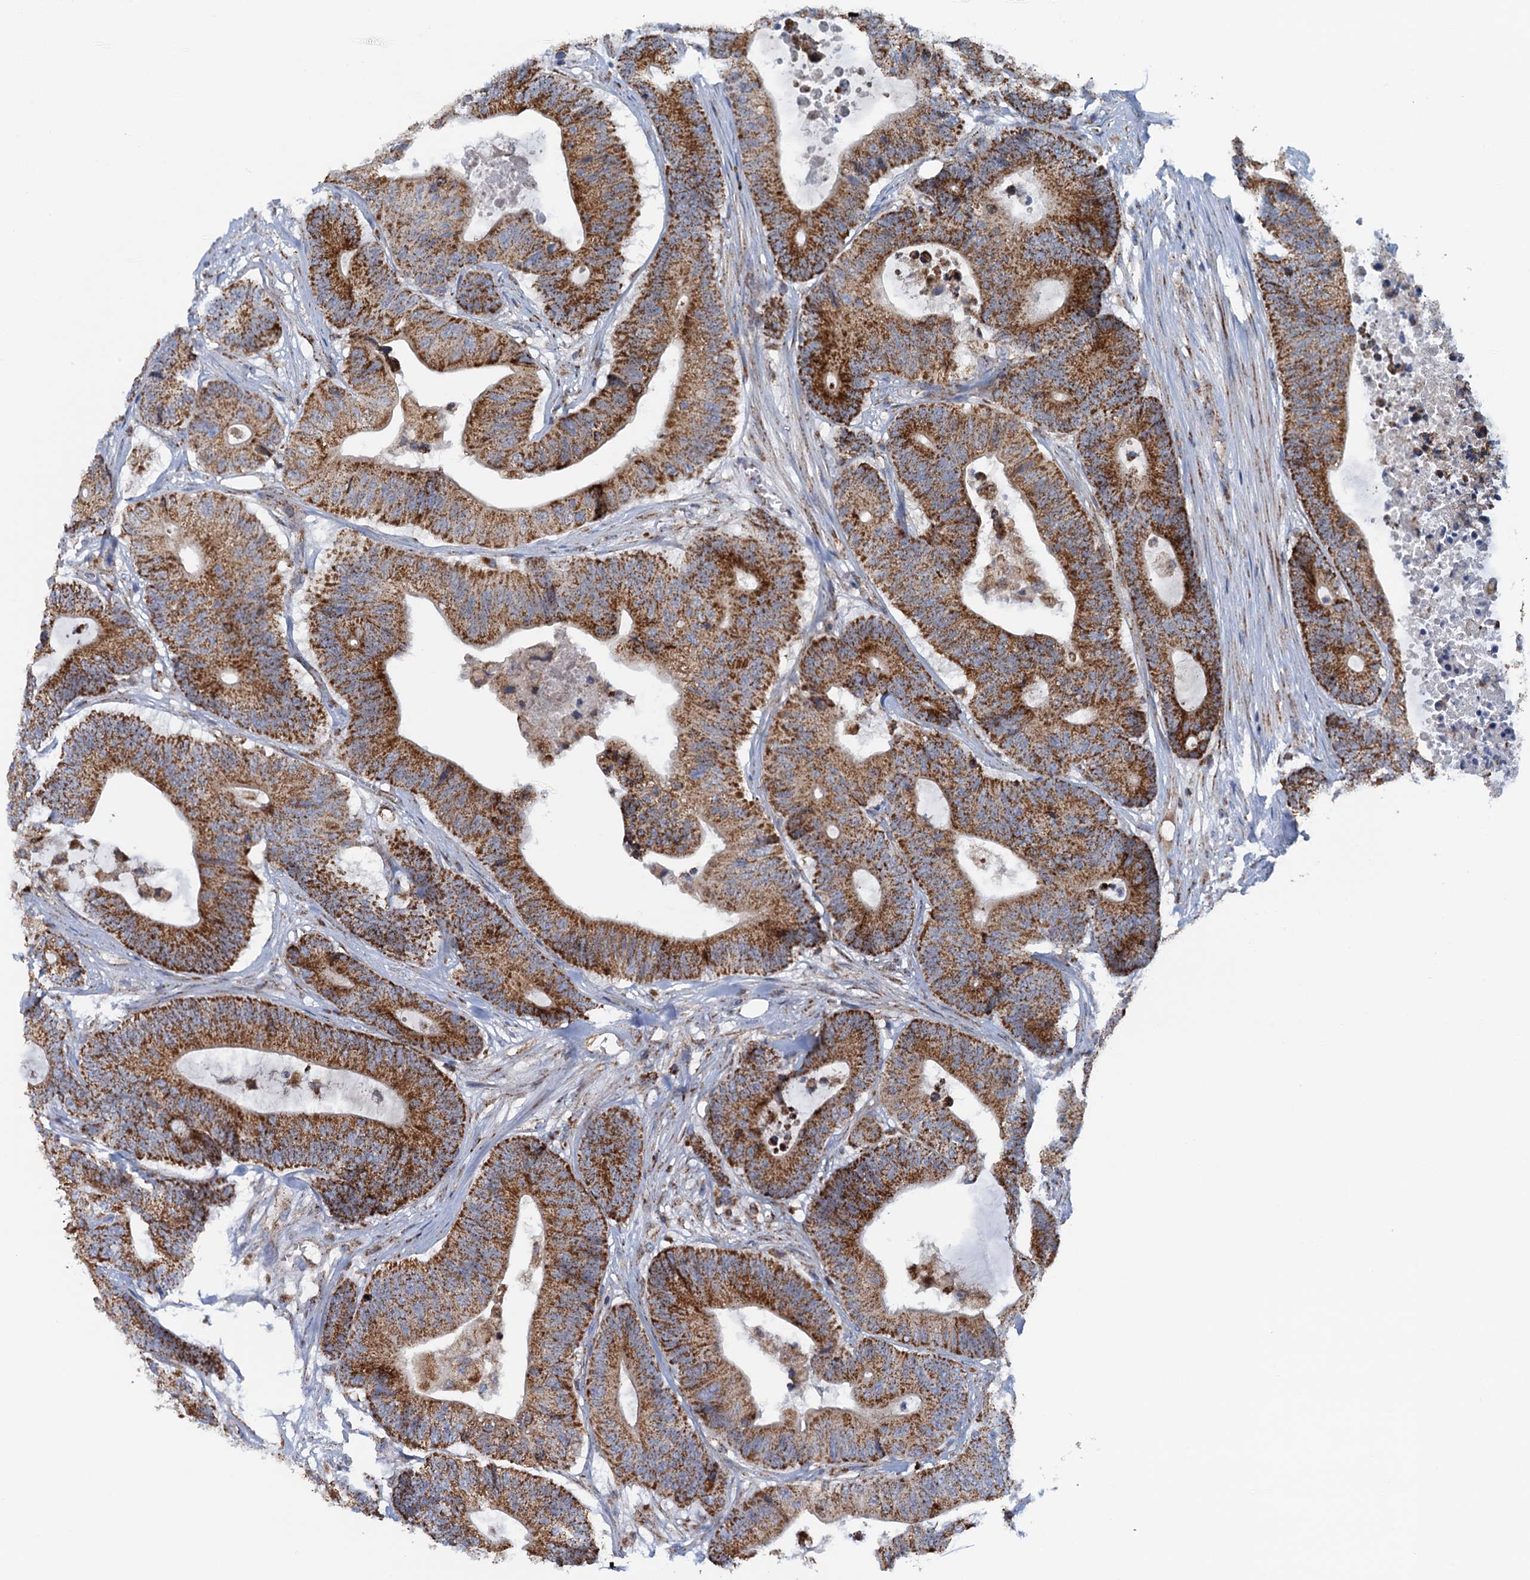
{"staining": {"intensity": "strong", "quantity": ">75%", "location": "cytoplasmic/membranous"}, "tissue": "colorectal cancer", "cell_type": "Tumor cells", "image_type": "cancer", "snomed": [{"axis": "morphology", "description": "Adenocarcinoma, NOS"}, {"axis": "topography", "description": "Colon"}], "caption": "Colorectal adenocarcinoma tissue exhibits strong cytoplasmic/membranous positivity in about >75% of tumor cells, visualized by immunohistochemistry. The staining was performed using DAB (3,3'-diaminobenzidine) to visualize the protein expression in brown, while the nuclei were stained in blue with hematoxylin (Magnification: 20x).", "gene": "GTPBP3", "patient": {"sex": "female", "age": 84}}